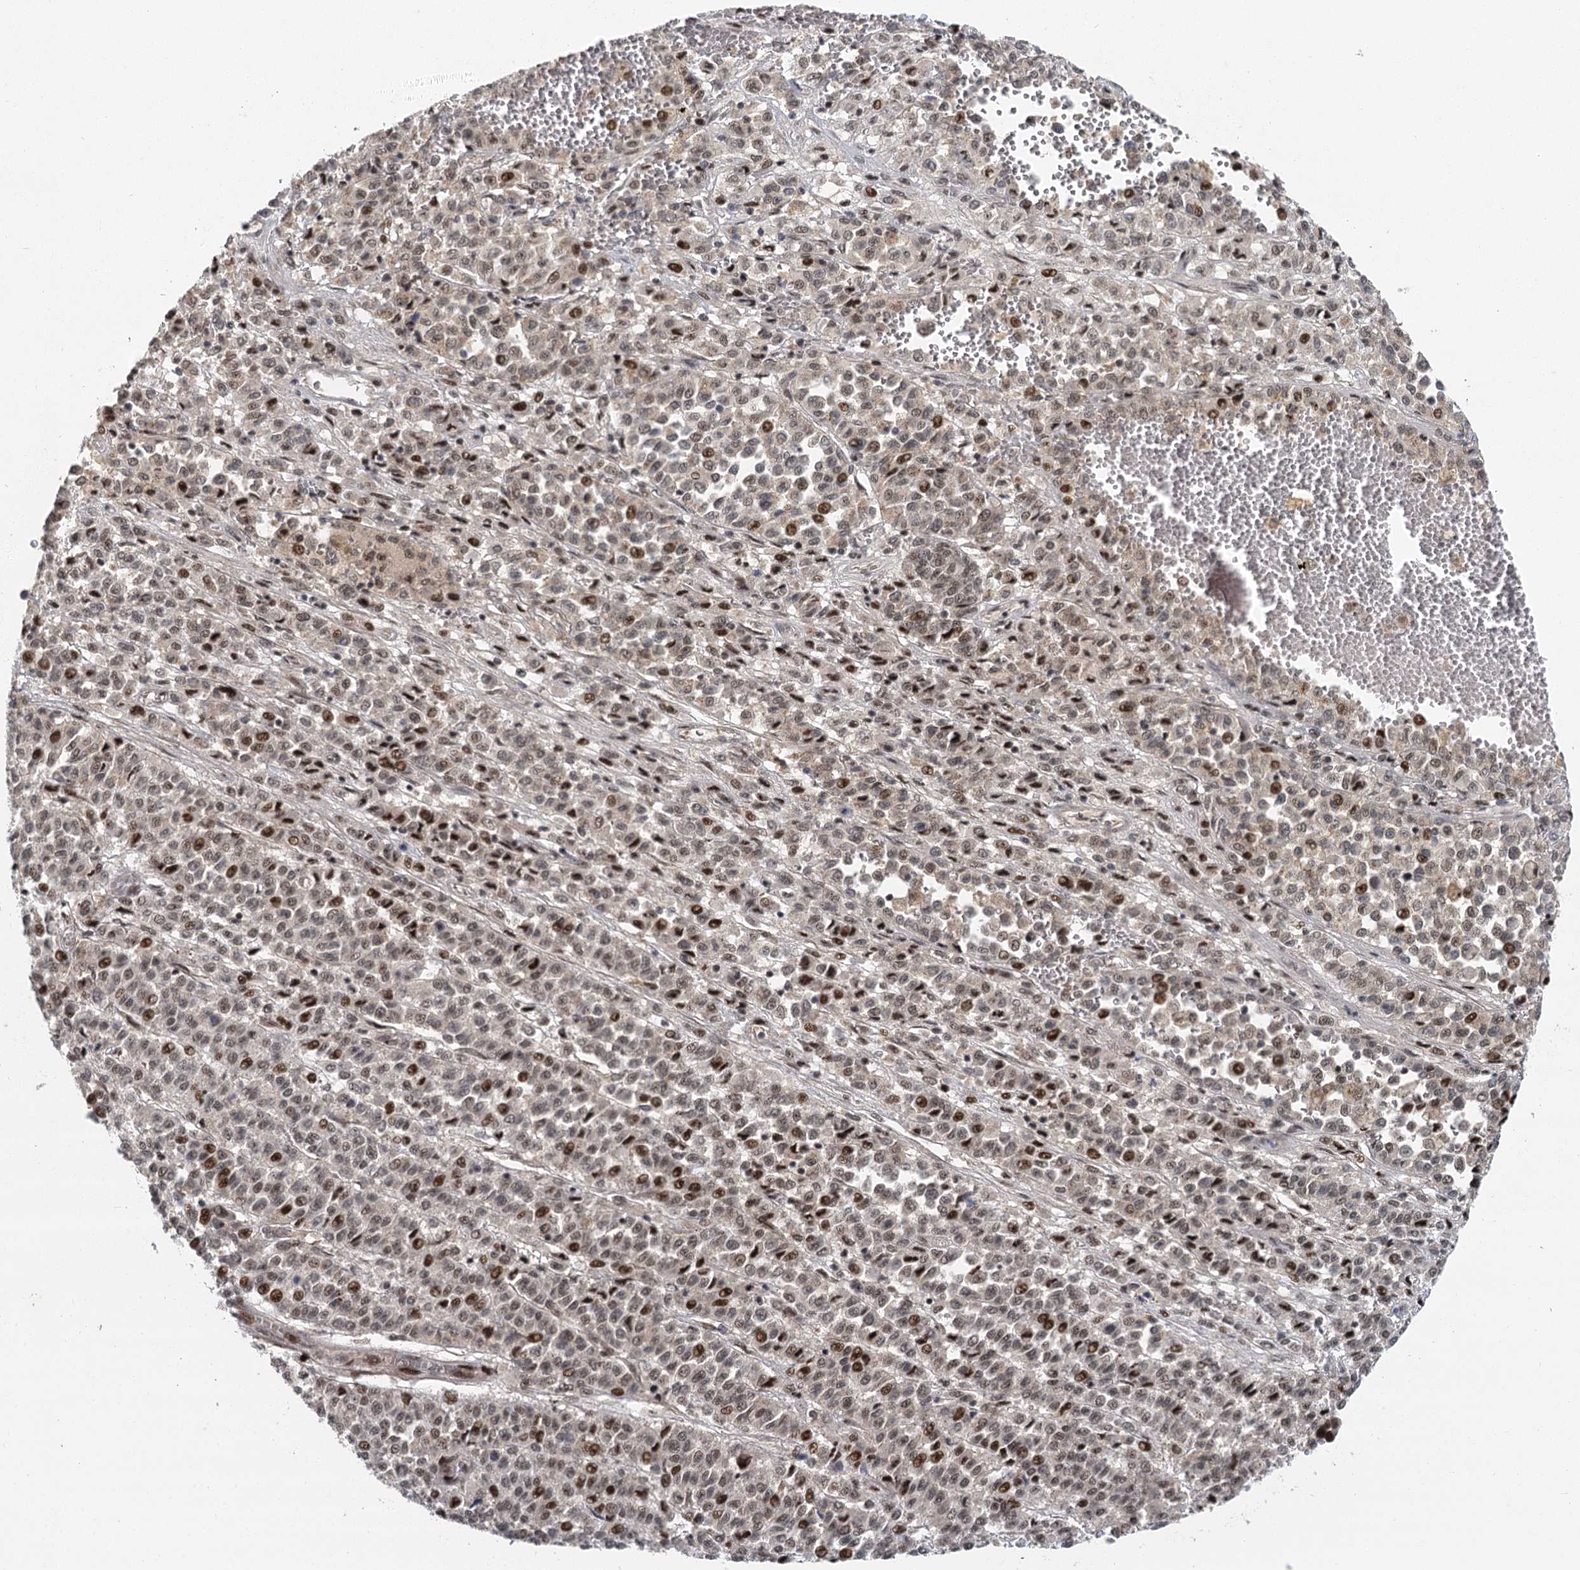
{"staining": {"intensity": "moderate", "quantity": "<25%", "location": "nuclear"}, "tissue": "melanoma", "cell_type": "Tumor cells", "image_type": "cancer", "snomed": [{"axis": "morphology", "description": "Malignant melanoma, Metastatic site"}, {"axis": "topography", "description": "Pancreas"}], "caption": "Human melanoma stained with a protein marker shows moderate staining in tumor cells.", "gene": "IL11RA", "patient": {"sex": "female", "age": 30}}